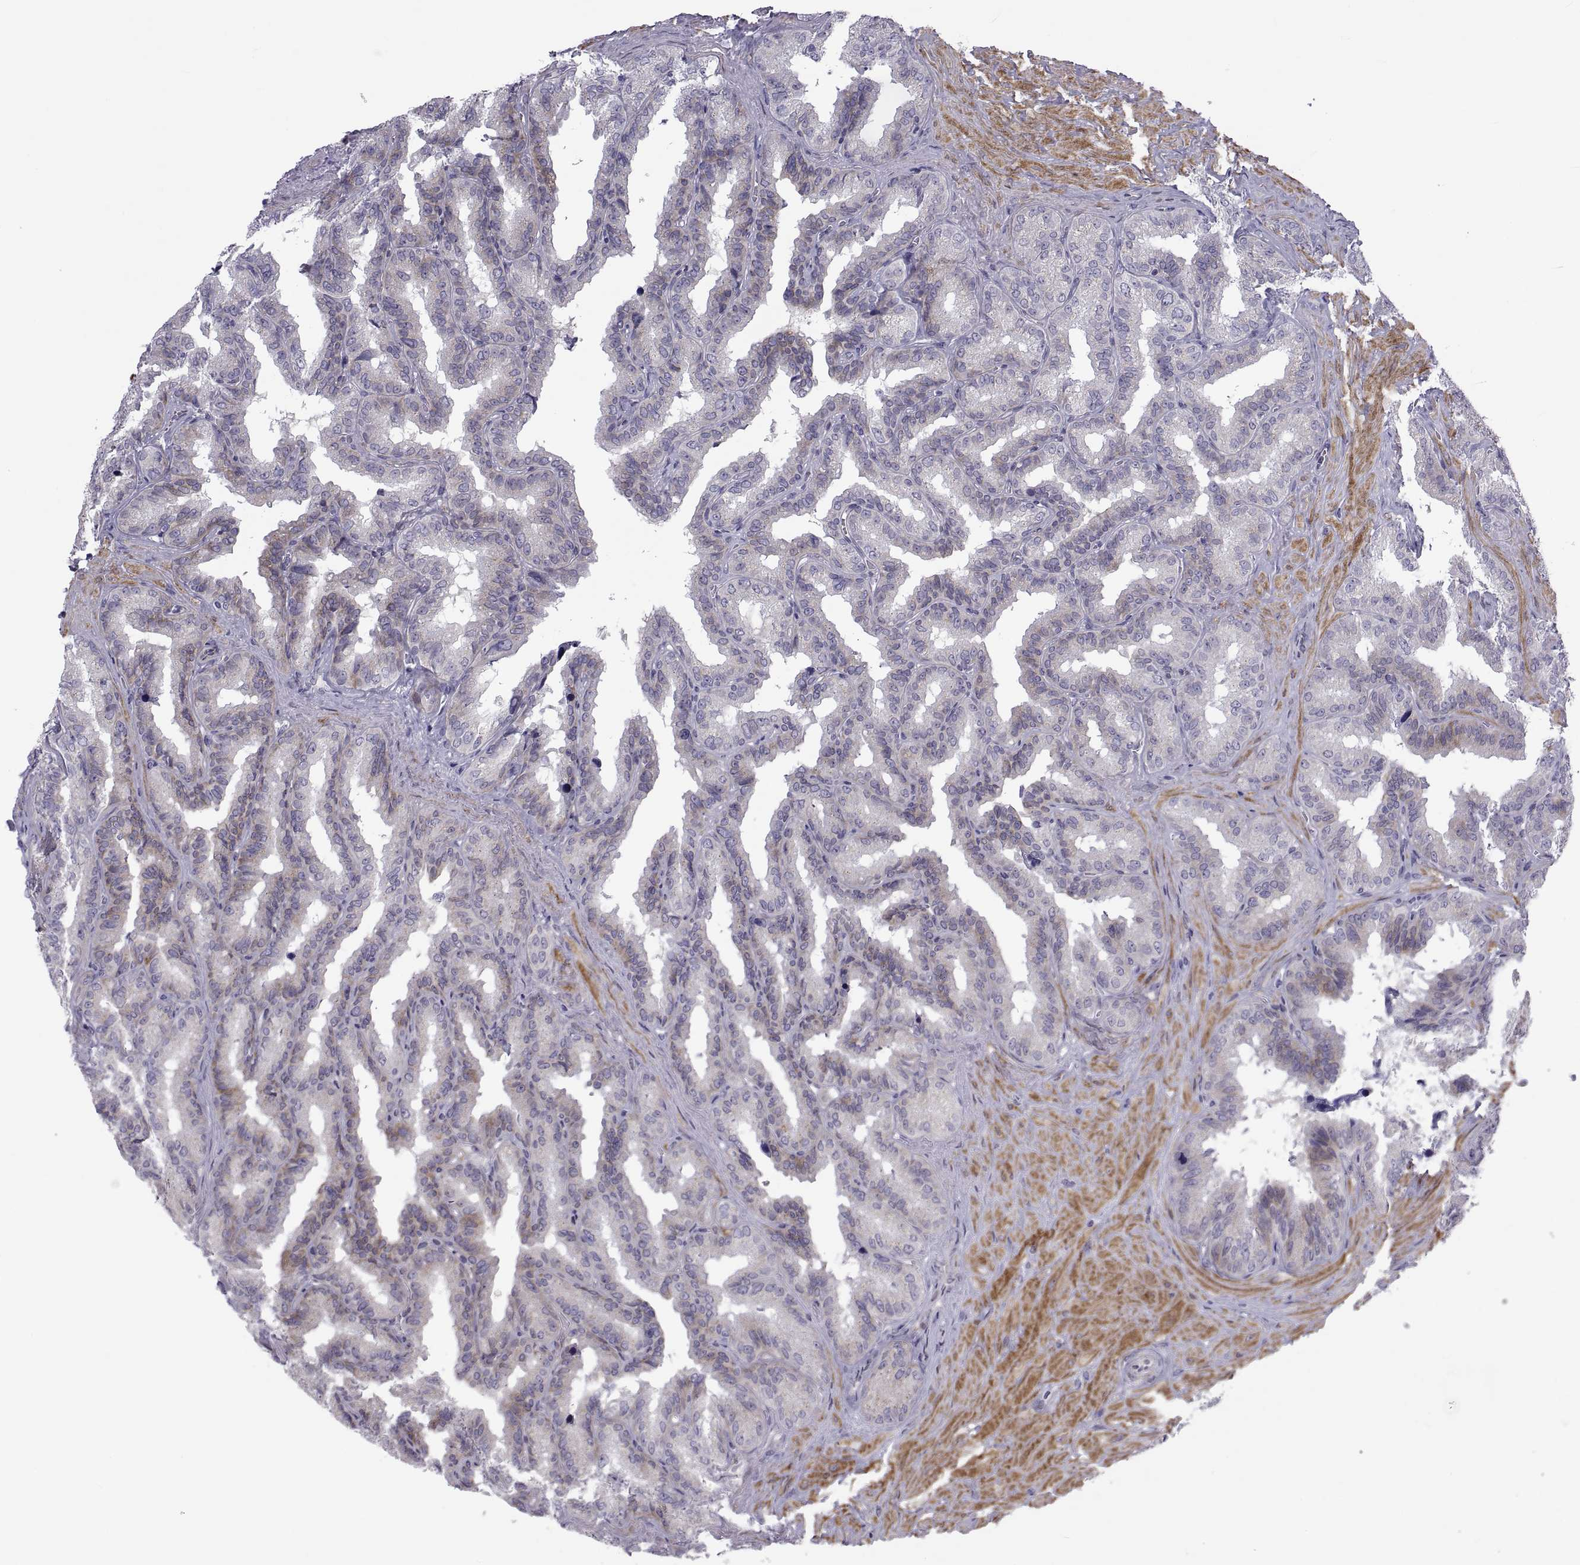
{"staining": {"intensity": "weak", "quantity": "<25%", "location": "cytoplasmic/membranous"}, "tissue": "seminal vesicle", "cell_type": "Glandular cells", "image_type": "normal", "snomed": [{"axis": "morphology", "description": "Normal tissue, NOS"}, {"axis": "topography", "description": "Seminal veicle"}], "caption": "DAB (3,3'-diaminobenzidine) immunohistochemical staining of normal human seminal vesicle demonstrates no significant staining in glandular cells.", "gene": "TMEM158", "patient": {"sex": "male", "age": 37}}